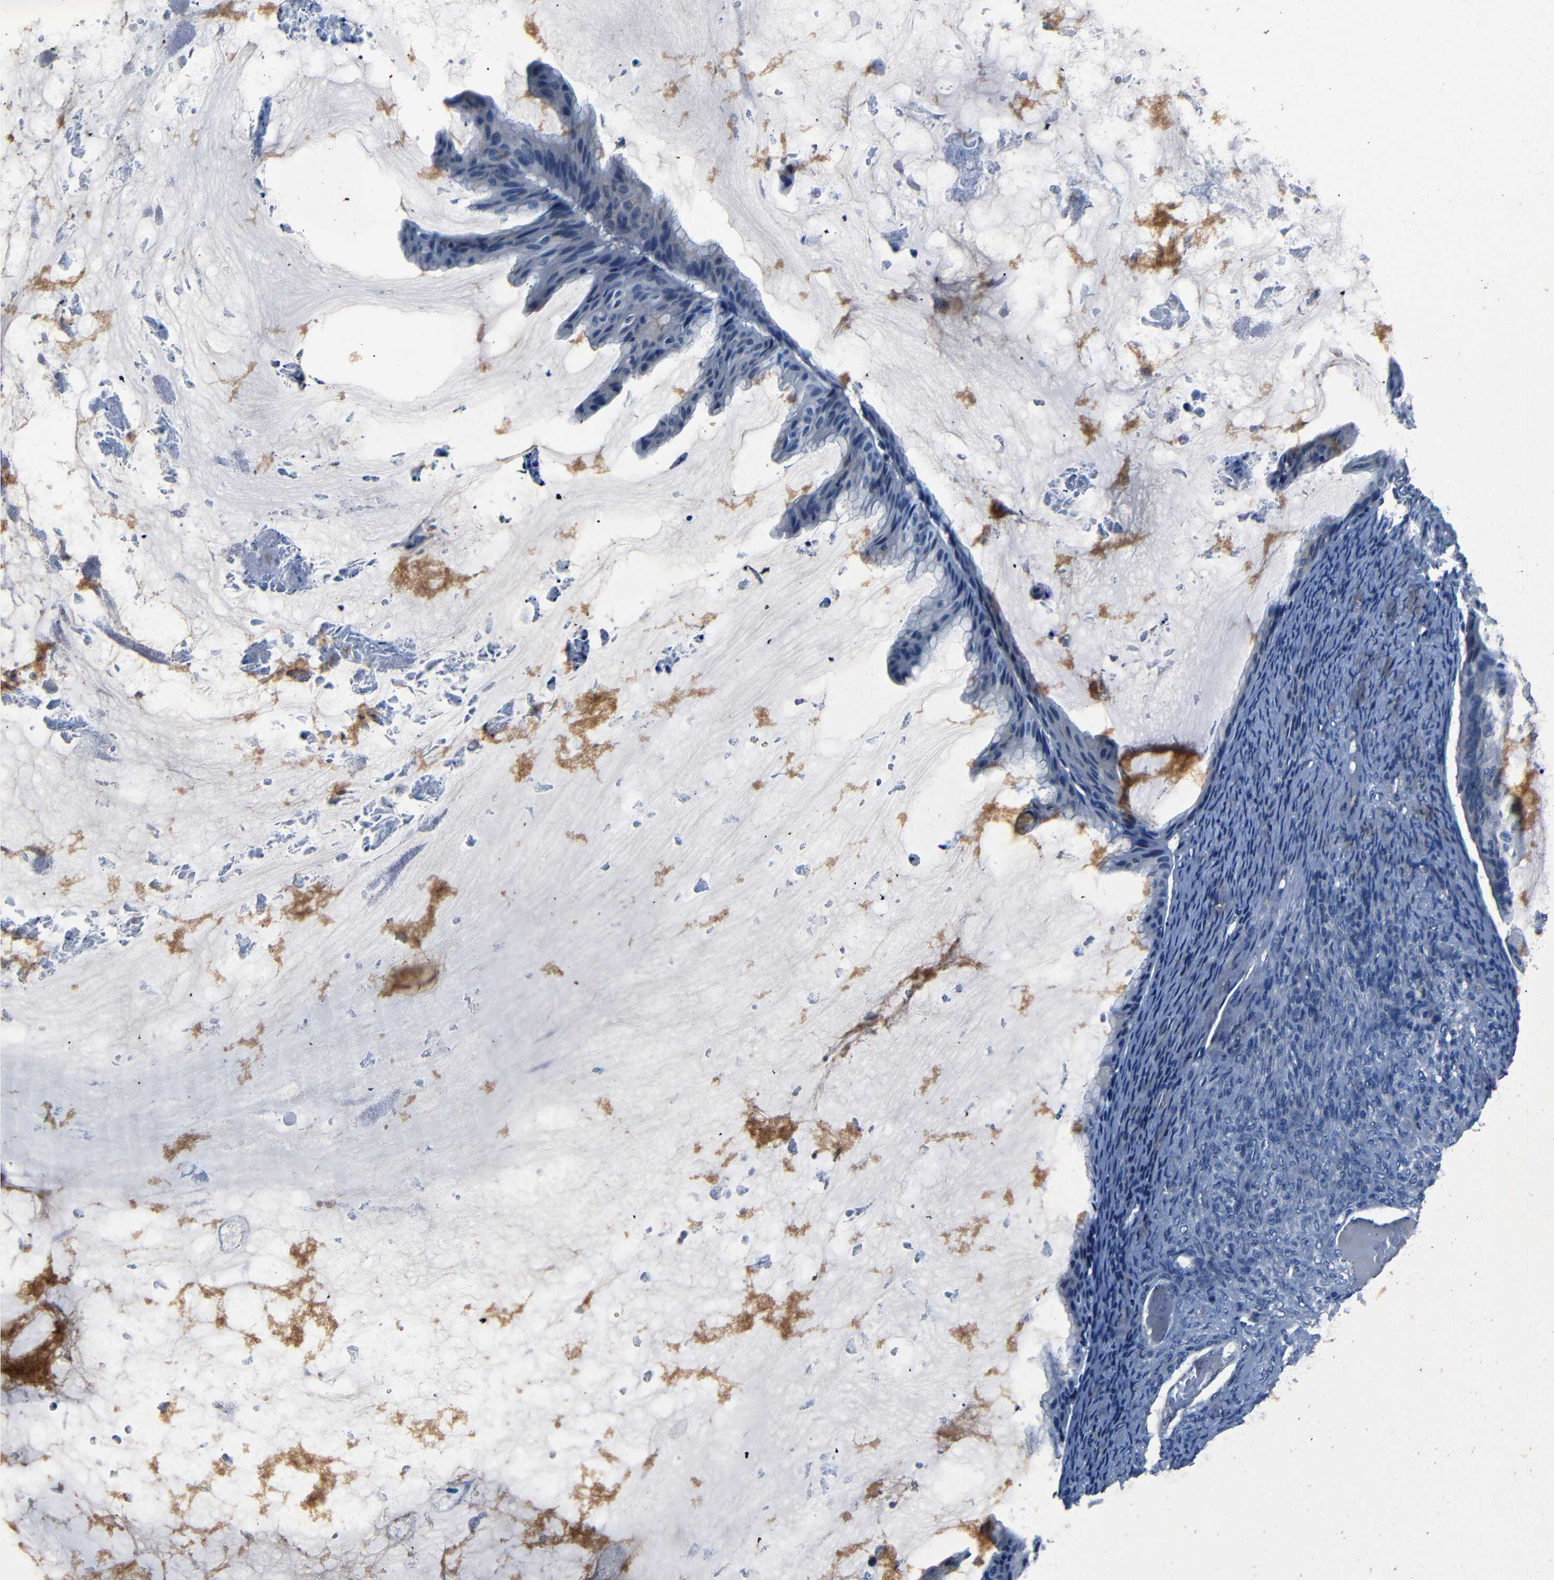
{"staining": {"intensity": "negative", "quantity": "none", "location": "none"}, "tissue": "ovarian cancer", "cell_type": "Tumor cells", "image_type": "cancer", "snomed": [{"axis": "morphology", "description": "Cystadenocarcinoma, mucinous, NOS"}, {"axis": "topography", "description": "Ovary"}], "caption": "Image shows no significant protein positivity in tumor cells of ovarian mucinous cystadenocarcinoma. (Immunohistochemistry, brightfield microscopy, high magnification).", "gene": "NCMAP", "patient": {"sex": "female", "age": 61}}